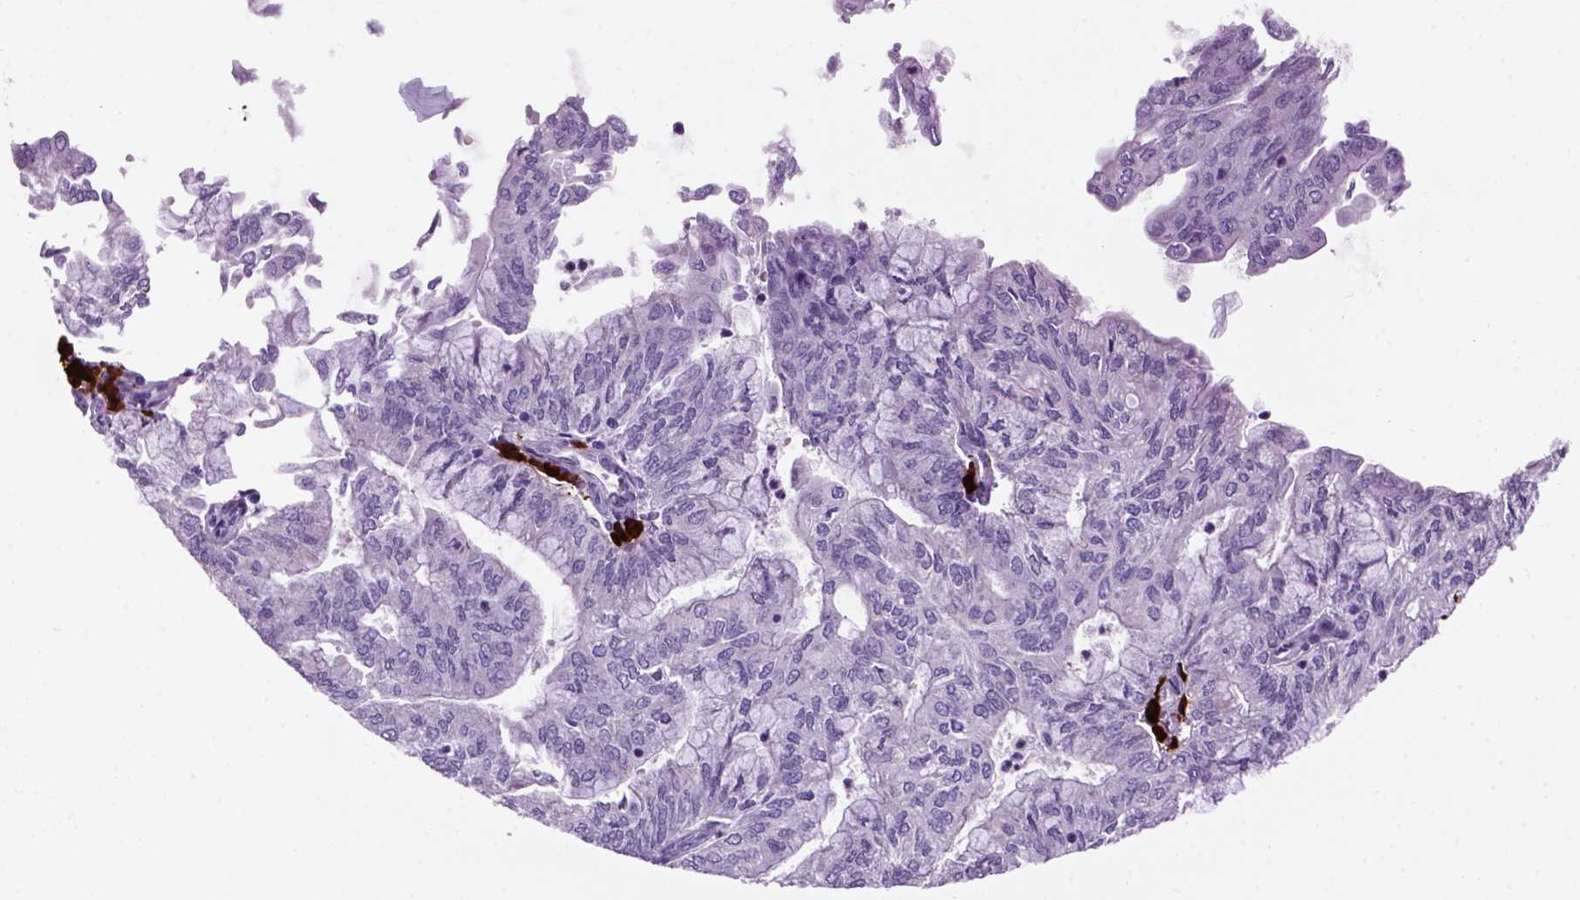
{"staining": {"intensity": "negative", "quantity": "none", "location": "none"}, "tissue": "endometrial cancer", "cell_type": "Tumor cells", "image_type": "cancer", "snomed": [{"axis": "morphology", "description": "Adenocarcinoma, NOS"}, {"axis": "topography", "description": "Endometrium"}], "caption": "The photomicrograph shows no staining of tumor cells in endometrial adenocarcinoma. (IHC, brightfield microscopy, high magnification).", "gene": "MZB1", "patient": {"sex": "female", "age": 59}}